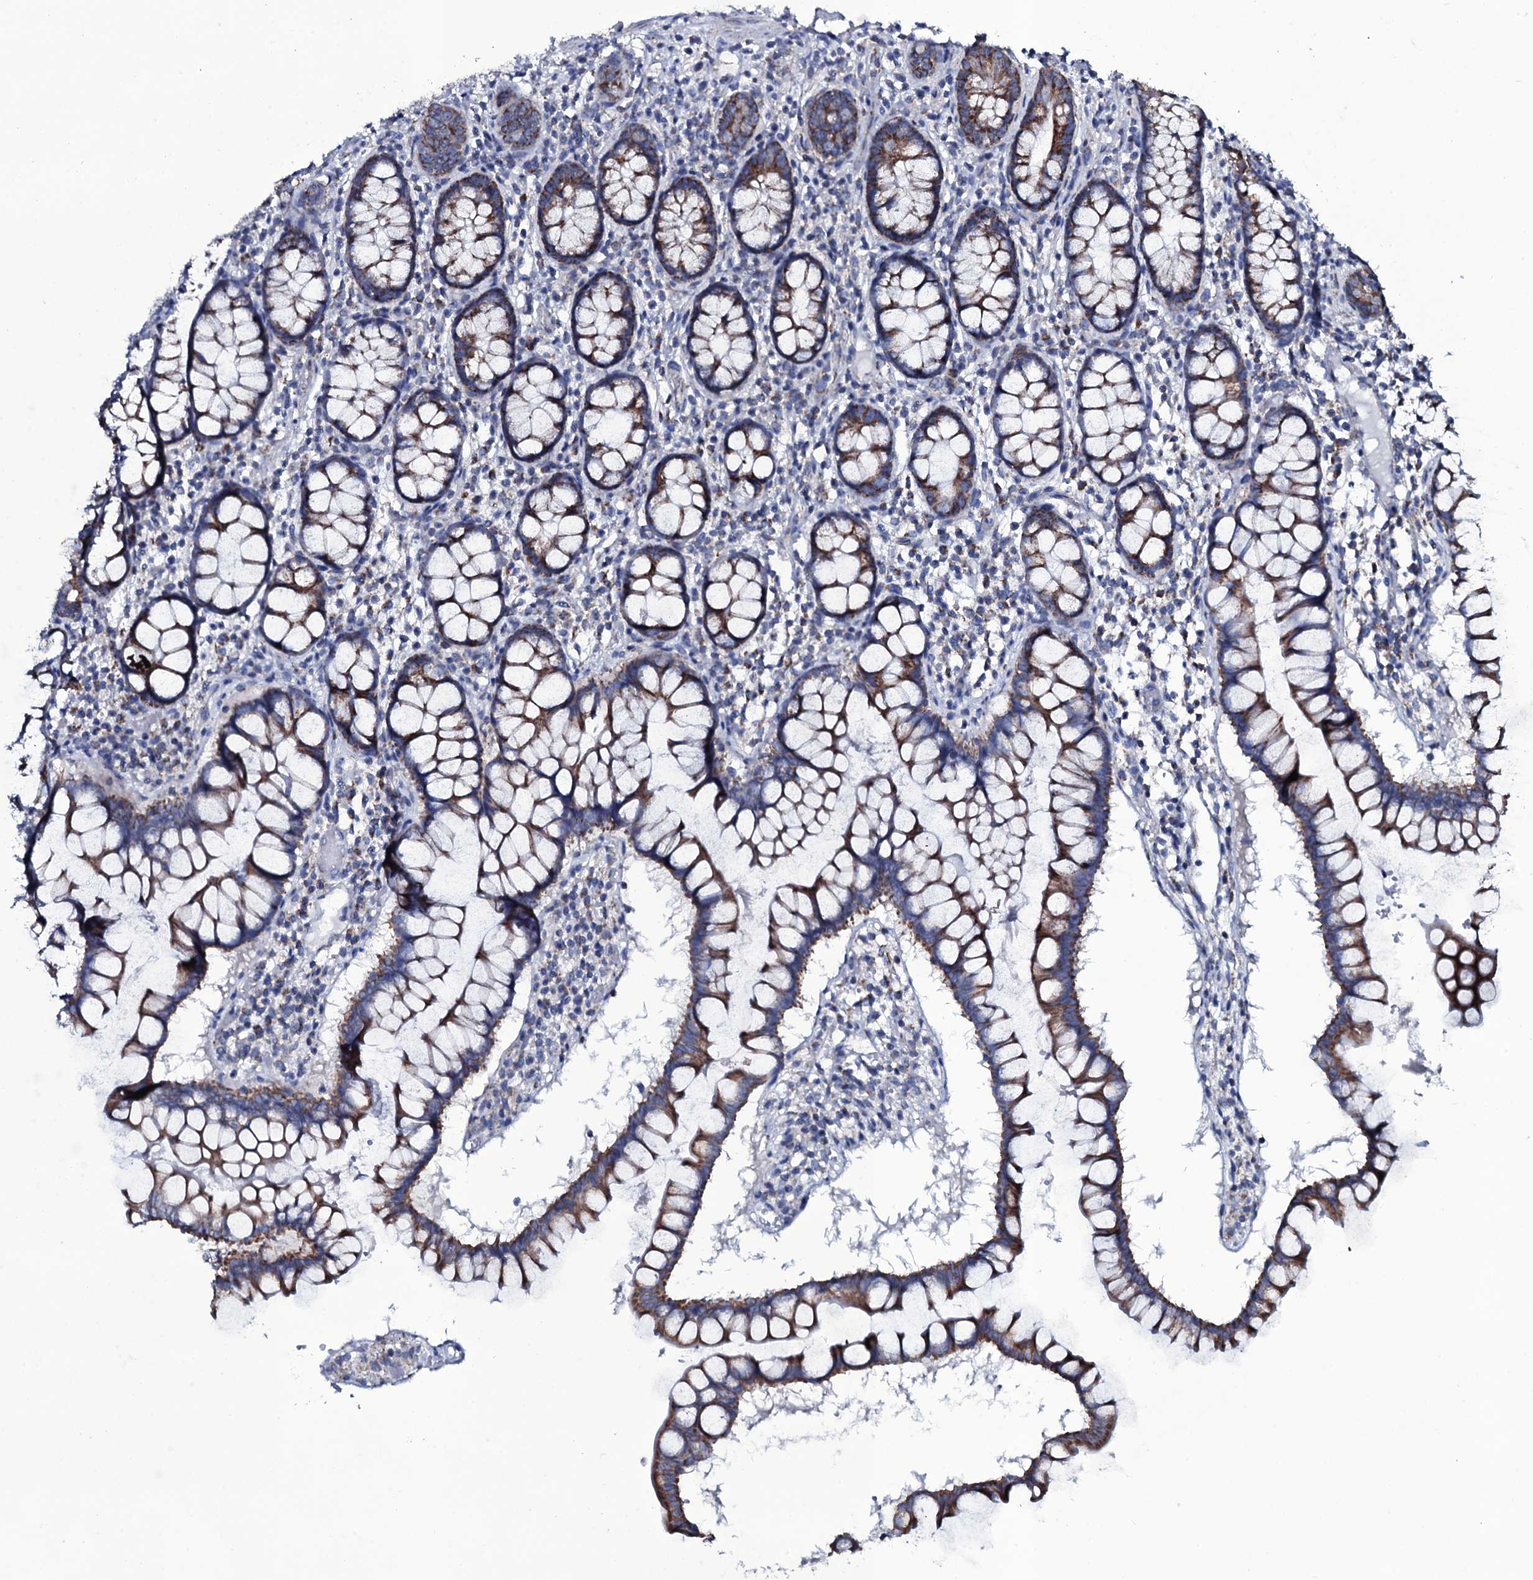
{"staining": {"intensity": "negative", "quantity": "none", "location": "none"}, "tissue": "colon", "cell_type": "Endothelial cells", "image_type": "normal", "snomed": [{"axis": "morphology", "description": "Normal tissue, NOS"}, {"axis": "morphology", "description": "Adenocarcinoma, NOS"}, {"axis": "topography", "description": "Colon"}], "caption": "DAB (3,3'-diaminobenzidine) immunohistochemical staining of normal human colon shows no significant positivity in endothelial cells.", "gene": "MRPS35", "patient": {"sex": "female", "age": 55}}